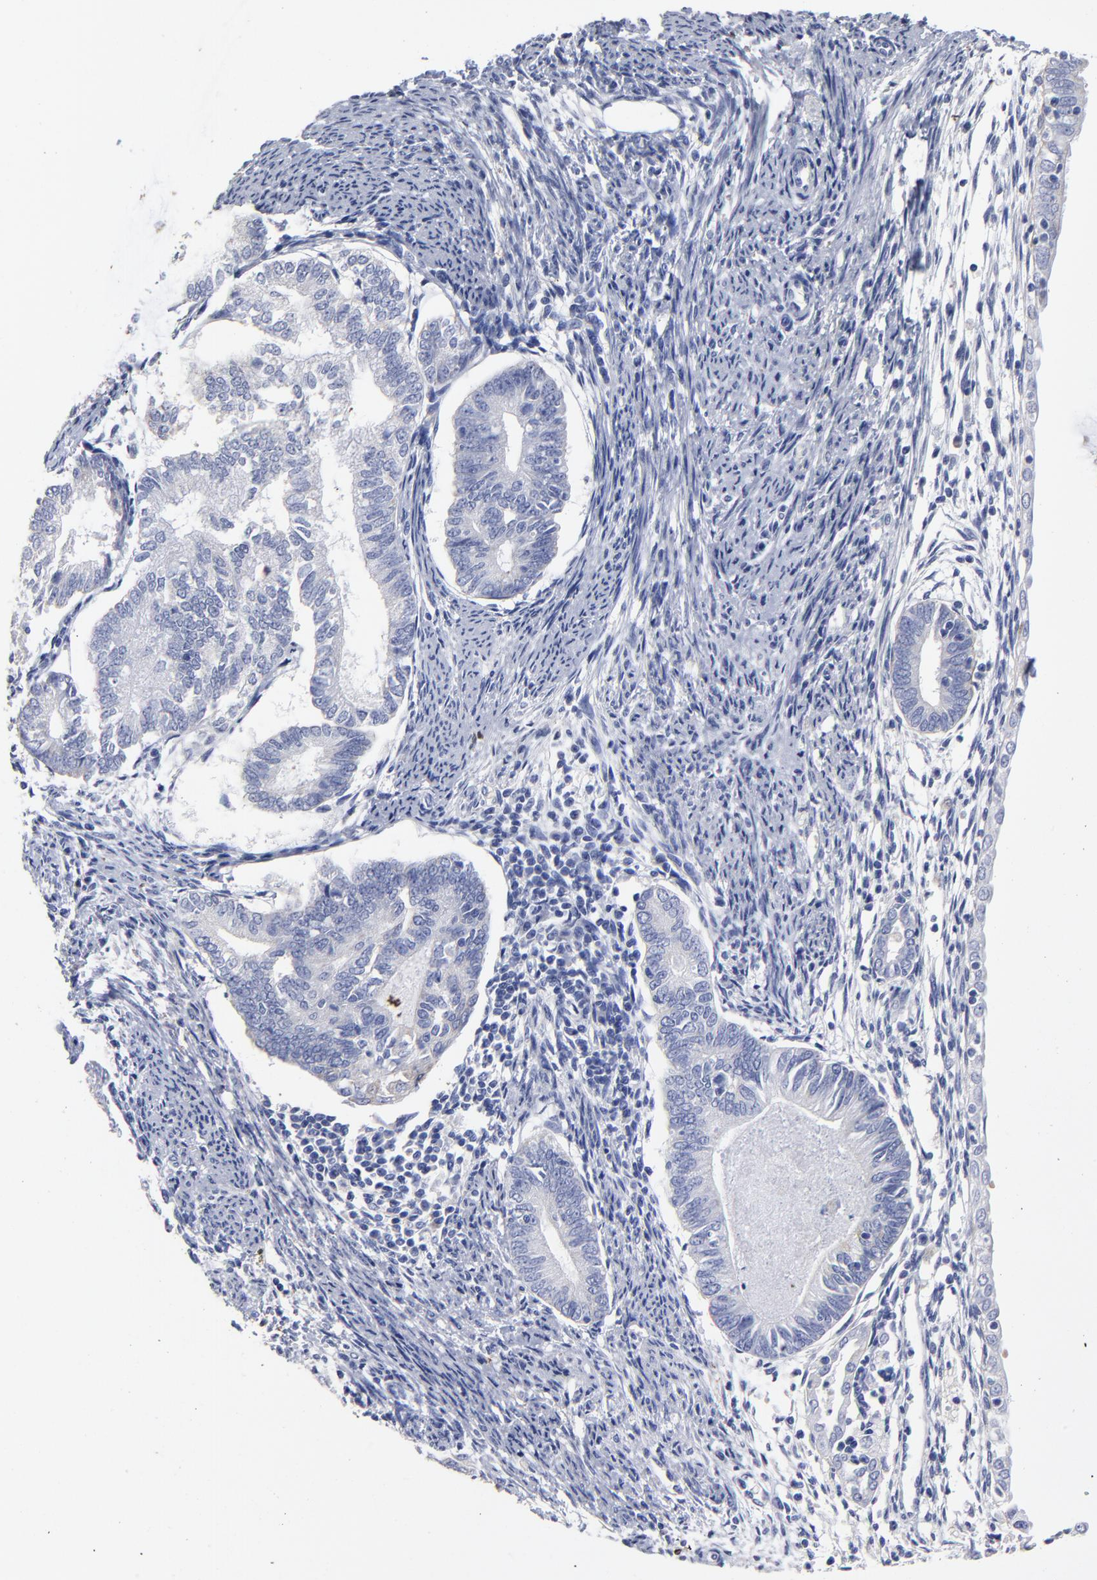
{"staining": {"intensity": "negative", "quantity": "none", "location": "none"}, "tissue": "endometrial cancer", "cell_type": "Tumor cells", "image_type": "cancer", "snomed": [{"axis": "morphology", "description": "Adenocarcinoma, NOS"}, {"axis": "topography", "description": "Endometrium"}], "caption": "Endometrial cancer was stained to show a protein in brown. There is no significant staining in tumor cells.", "gene": "PTP4A1", "patient": {"sex": "female", "age": 63}}